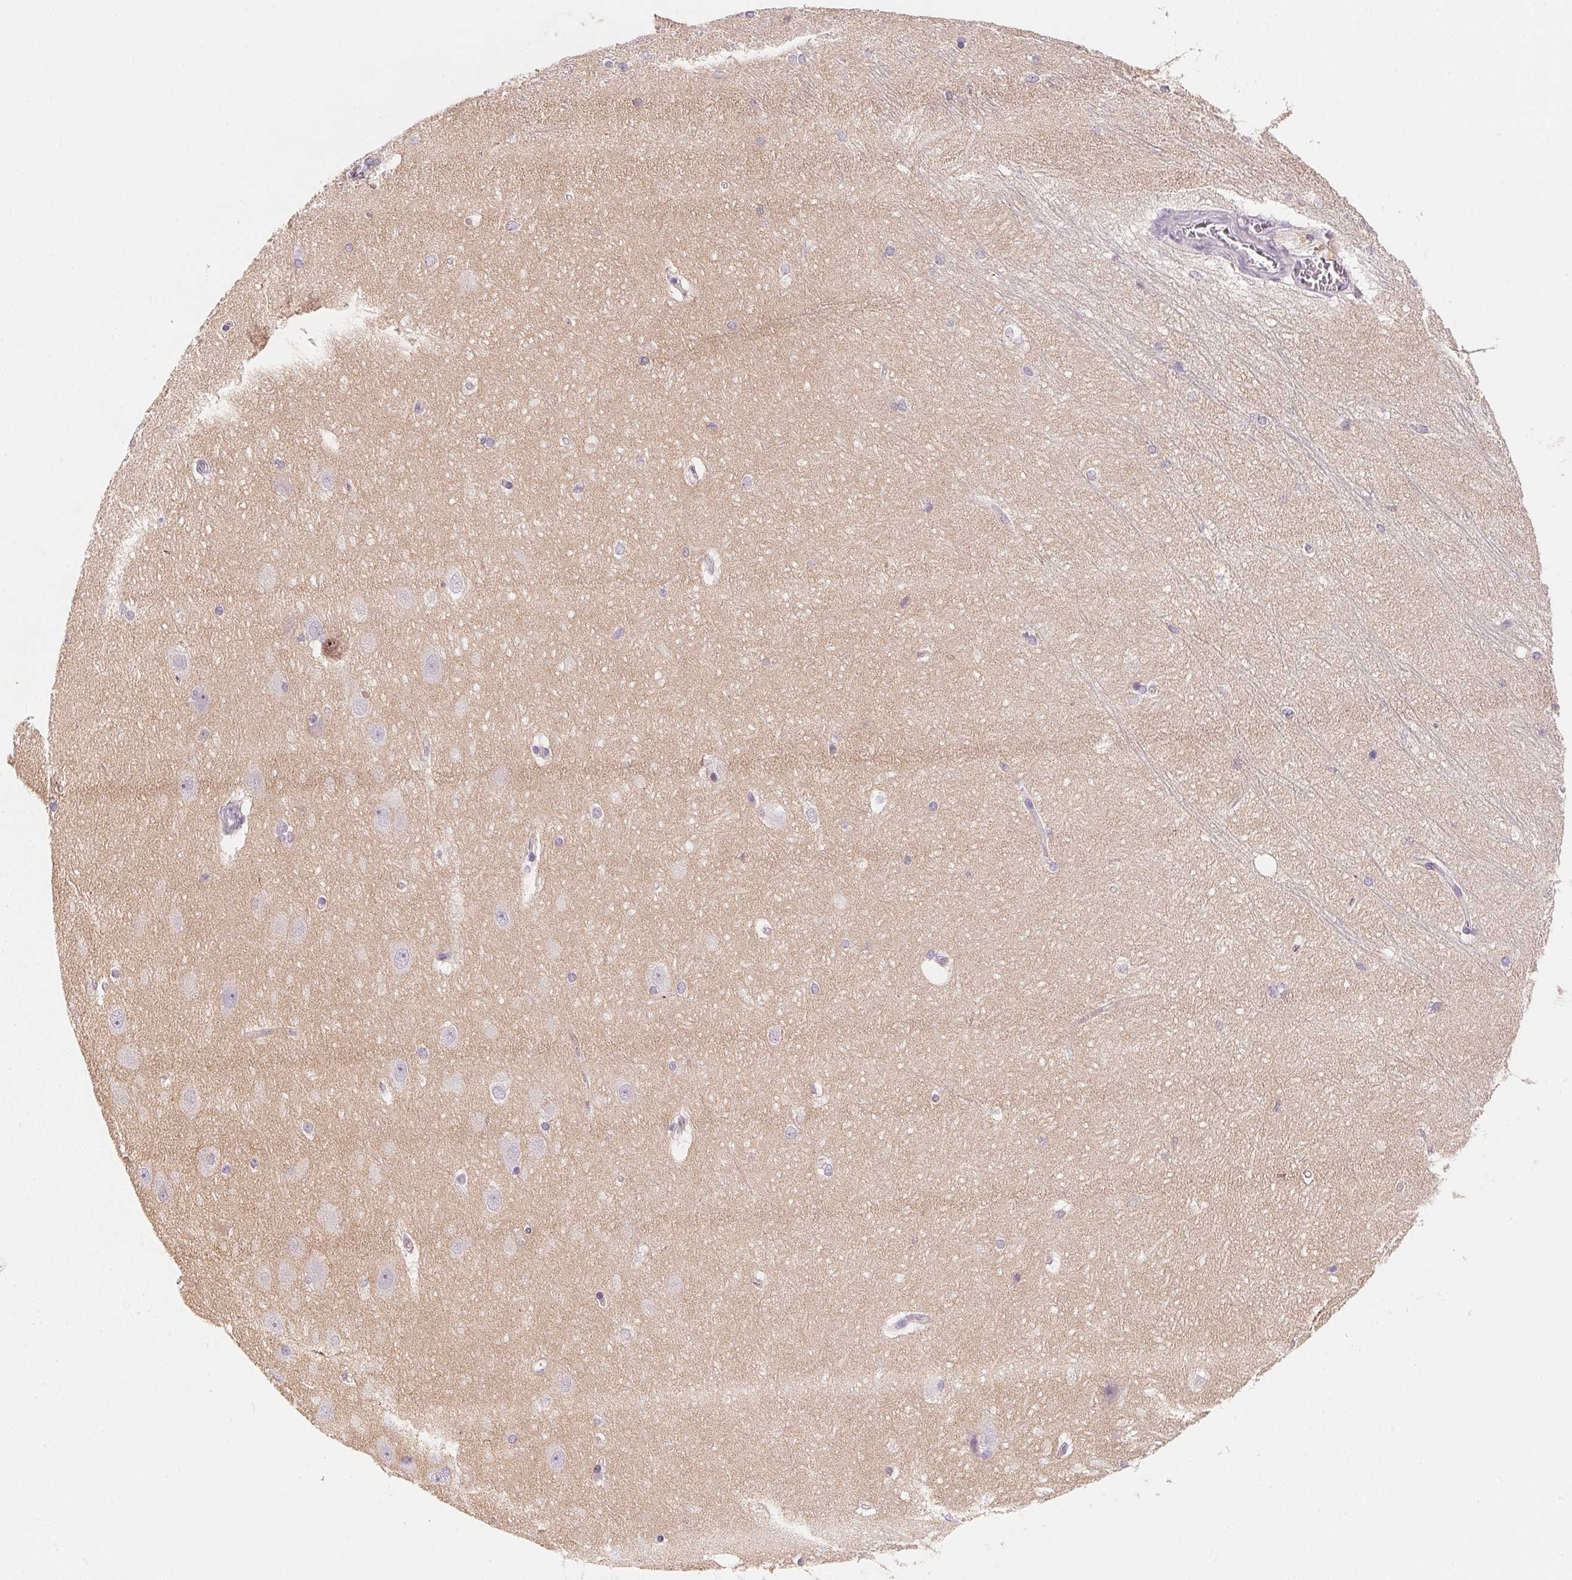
{"staining": {"intensity": "negative", "quantity": "none", "location": "none"}, "tissue": "hippocampus", "cell_type": "Glial cells", "image_type": "normal", "snomed": [{"axis": "morphology", "description": "Normal tissue, NOS"}, {"axis": "topography", "description": "Cerebral cortex"}, {"axis": "topography", "description": "Hippocampus"}], "caption": "Immunohistochemistry (IHC) of normal human hippocampus displays no expression in glial cells. (Immunohistochemistry (IHC), brightfield microscopy, high magnification).", "gene": "MCOLN3", "patient": {"sex": "female", "age": 19}}